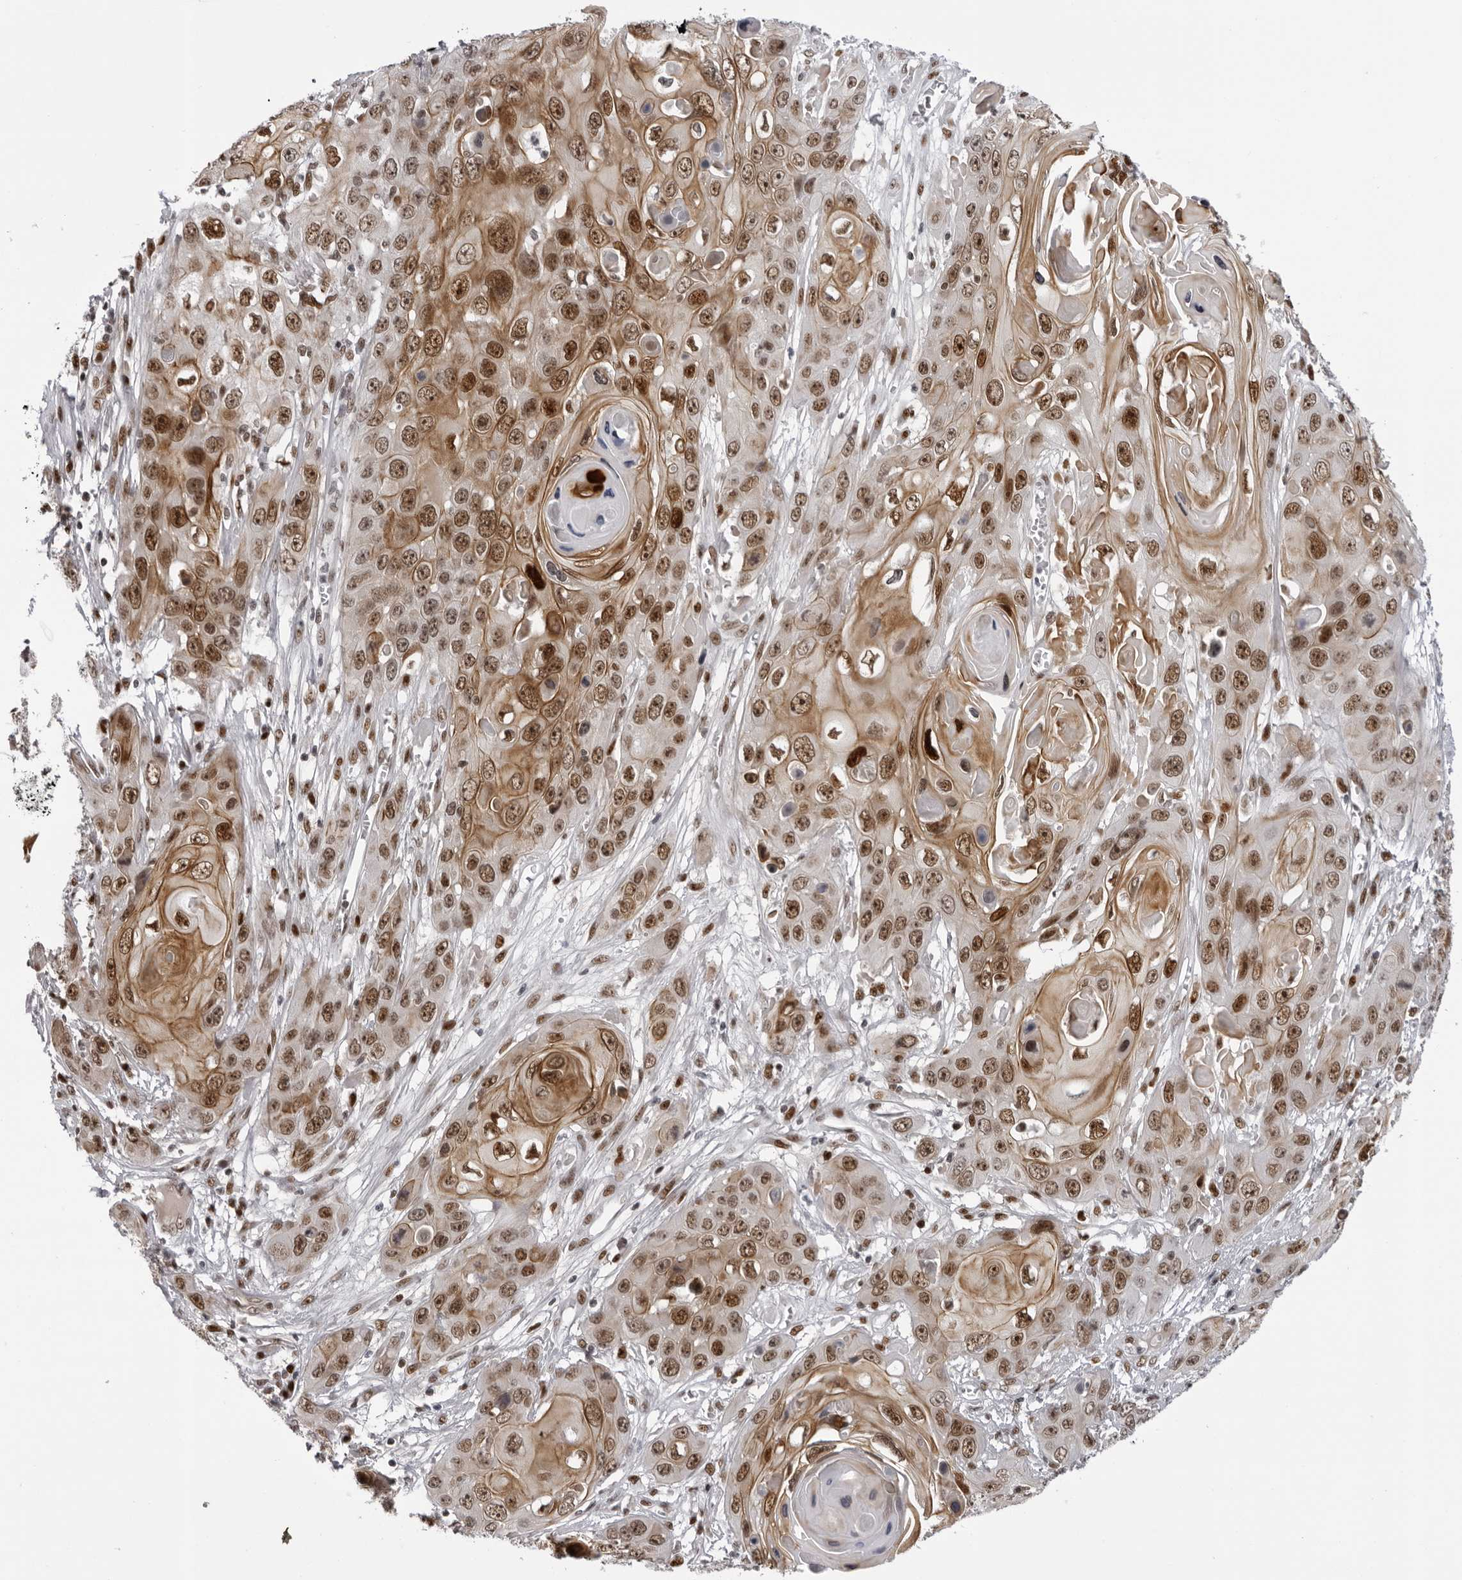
{"staining": {"intensity": "moderate", "quantity": ">75%", "location": "cytoplasmic/membranous,nuclear"}, "tissue": "skin cancer", "cell_type": "Tumor cells", "image_type": "cancer", "snomed": [{"axis": "morphology", "description": "Squamous cell carcinoma, NOS"}, {"axis": "topography", "description": "Skin"}], "caption": "Skin cancer stained for a protein demonstrates moderate cytoplasmic/membranous and nuclear positivity in tumor cells.", "gene": "HEXIM2", "patient": {"sex": "male", "age": 55}}